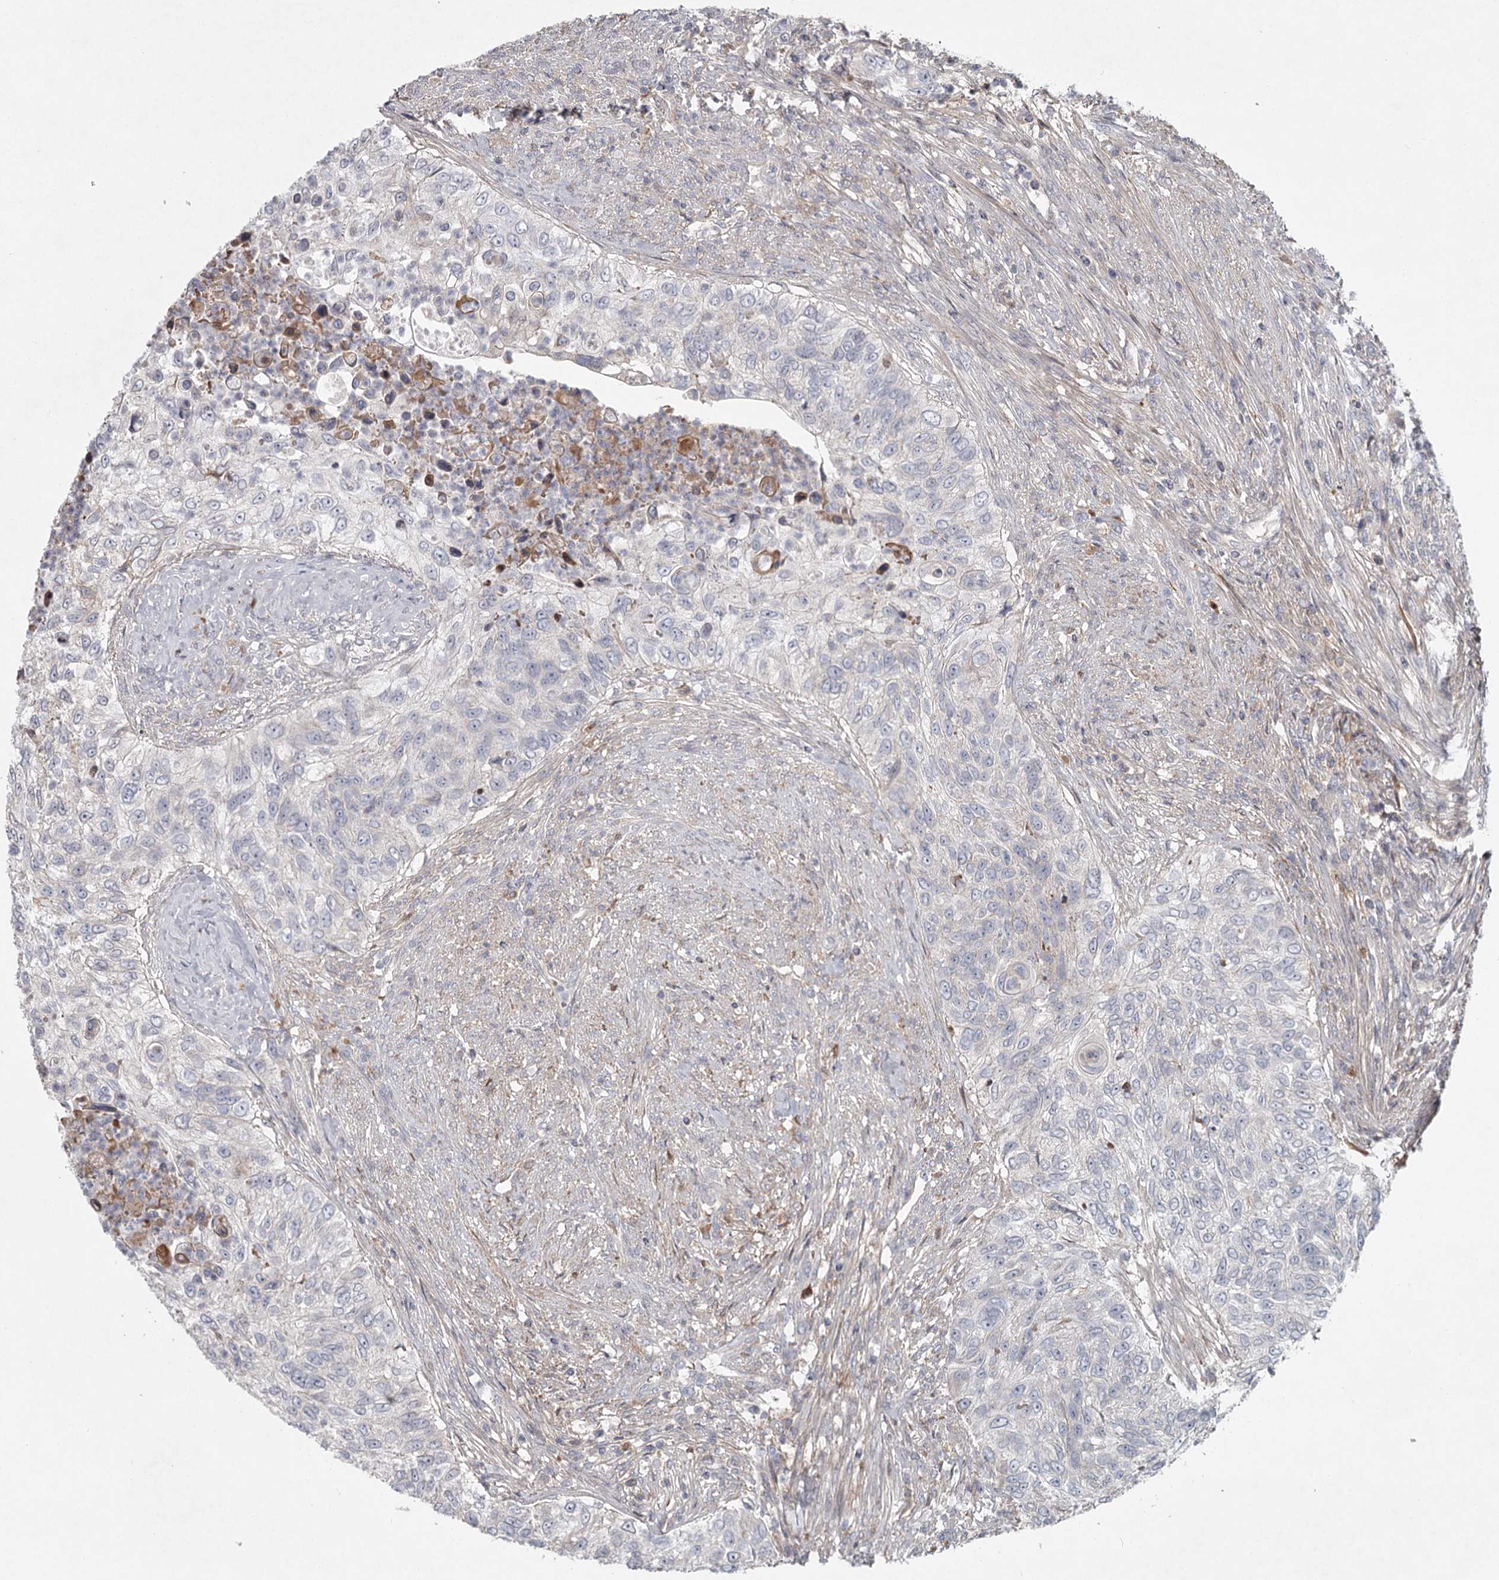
{"staining": {"intensity": "negative", "quantity": "none", "location": "none"}, "tissue": "urothelial cancer", "cell_type": "Tumor cells", "image_type": "cancer", "snomed": [{"axis": "morphology", "description": "Urothelial carcinoma, High grade"}, {"axis": "topography", "description": "Urinary bladder"}], "caption": "This is a image of immunohistochemistry (IHC) staining of high-grade urothelial carcinoma, which shows no staining in tumor cells.", "gene": "DHRS9", "patient": {"sex": "female", "age": 60}}